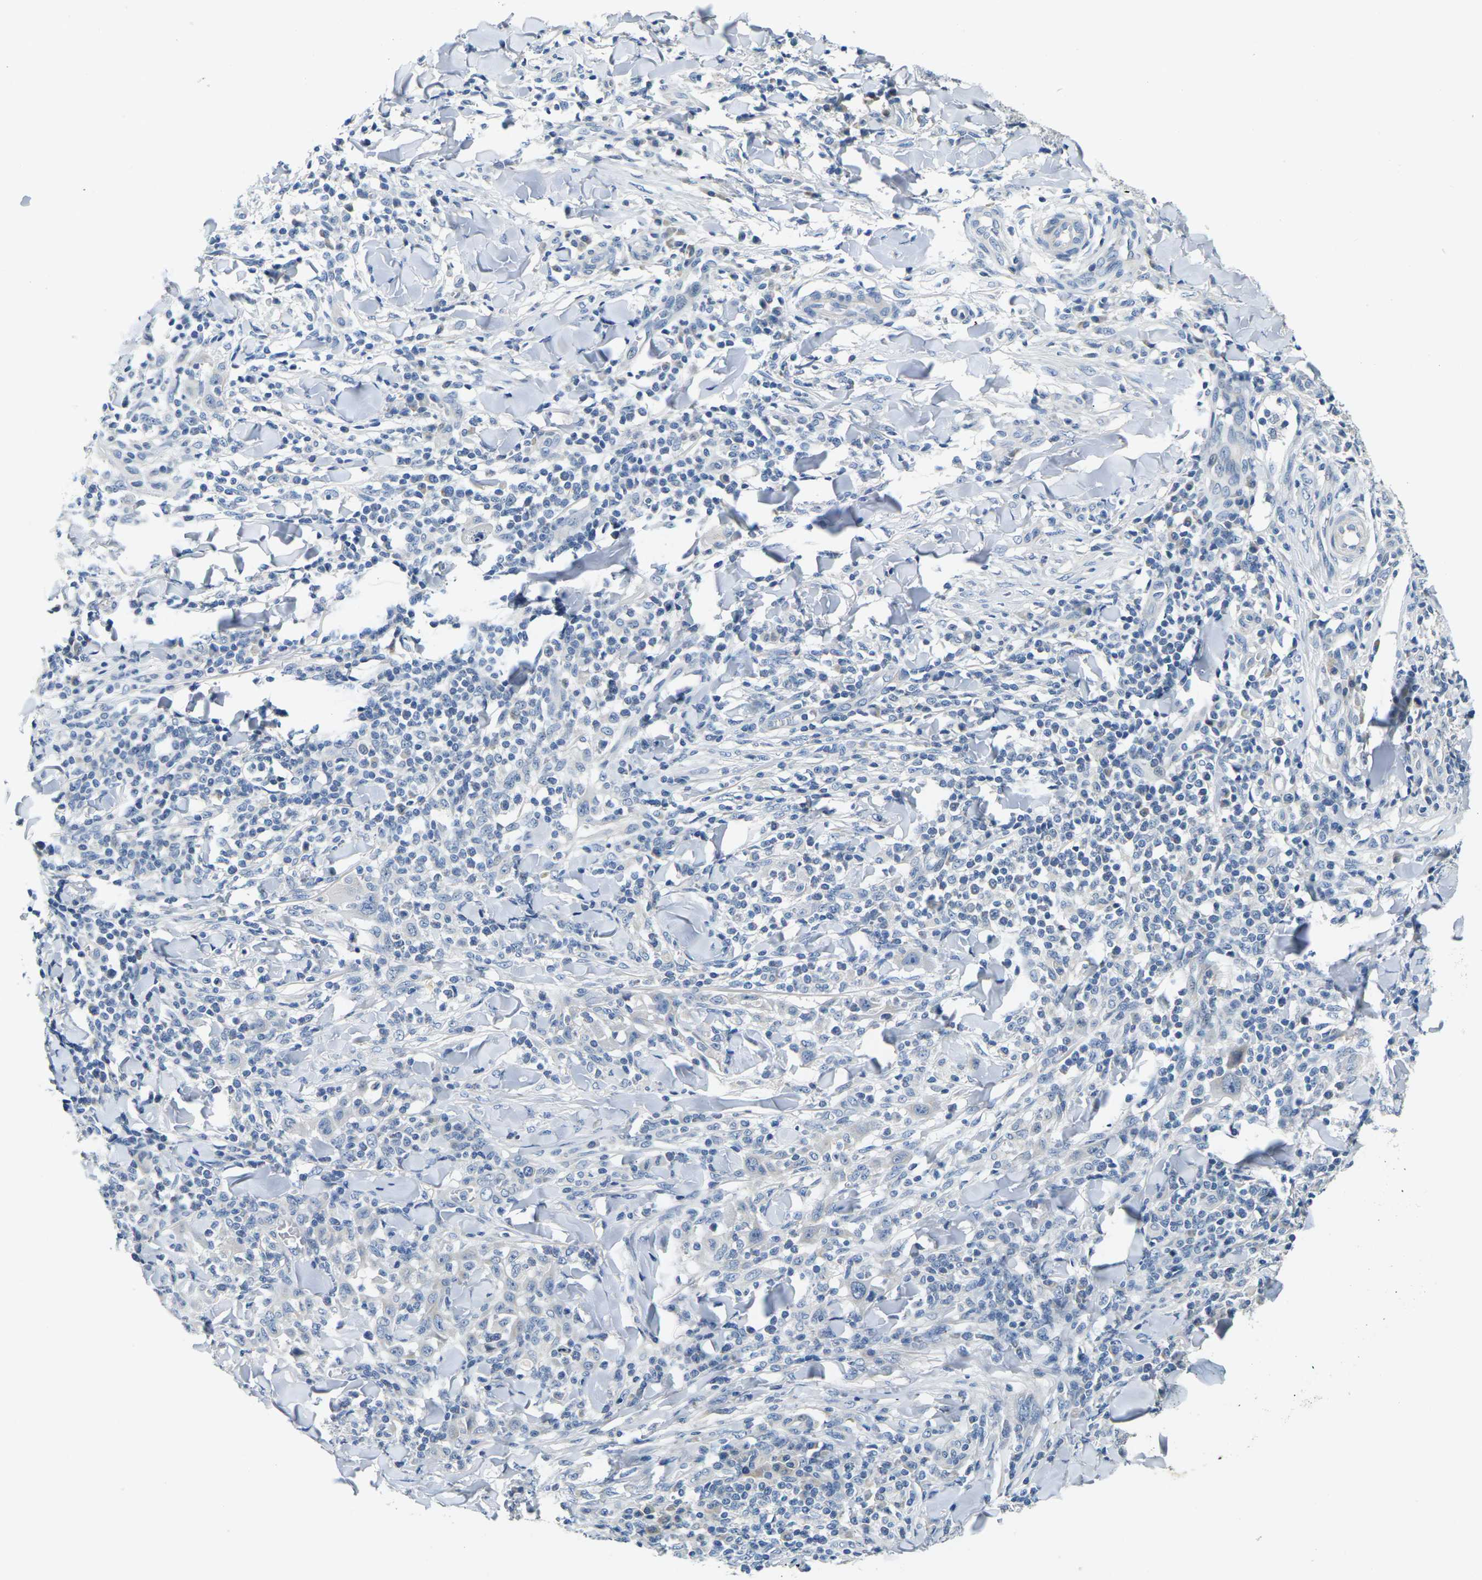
{"staining": {"intensity": "negative", "quantity": "none", "location": "none"}, "tissue": "skin cancer", "cell_type": "Tumor cells", "image_type": "cancer", "snomed": [{"axis": "morphology", "description": "Squamous cell carcinoma, NOS"}, {"axis": "topography", "description": "Skin"}], "caption": "This photomicrograph is of skin squamous cell carcinoma stained with immunohistochemistry to label a protein in brown with the nuclei are counter-stained blue. There is no staining in tumor cells.", "gene": "SHISAL2B", "patient": {"sex": "male", "age": 24}}